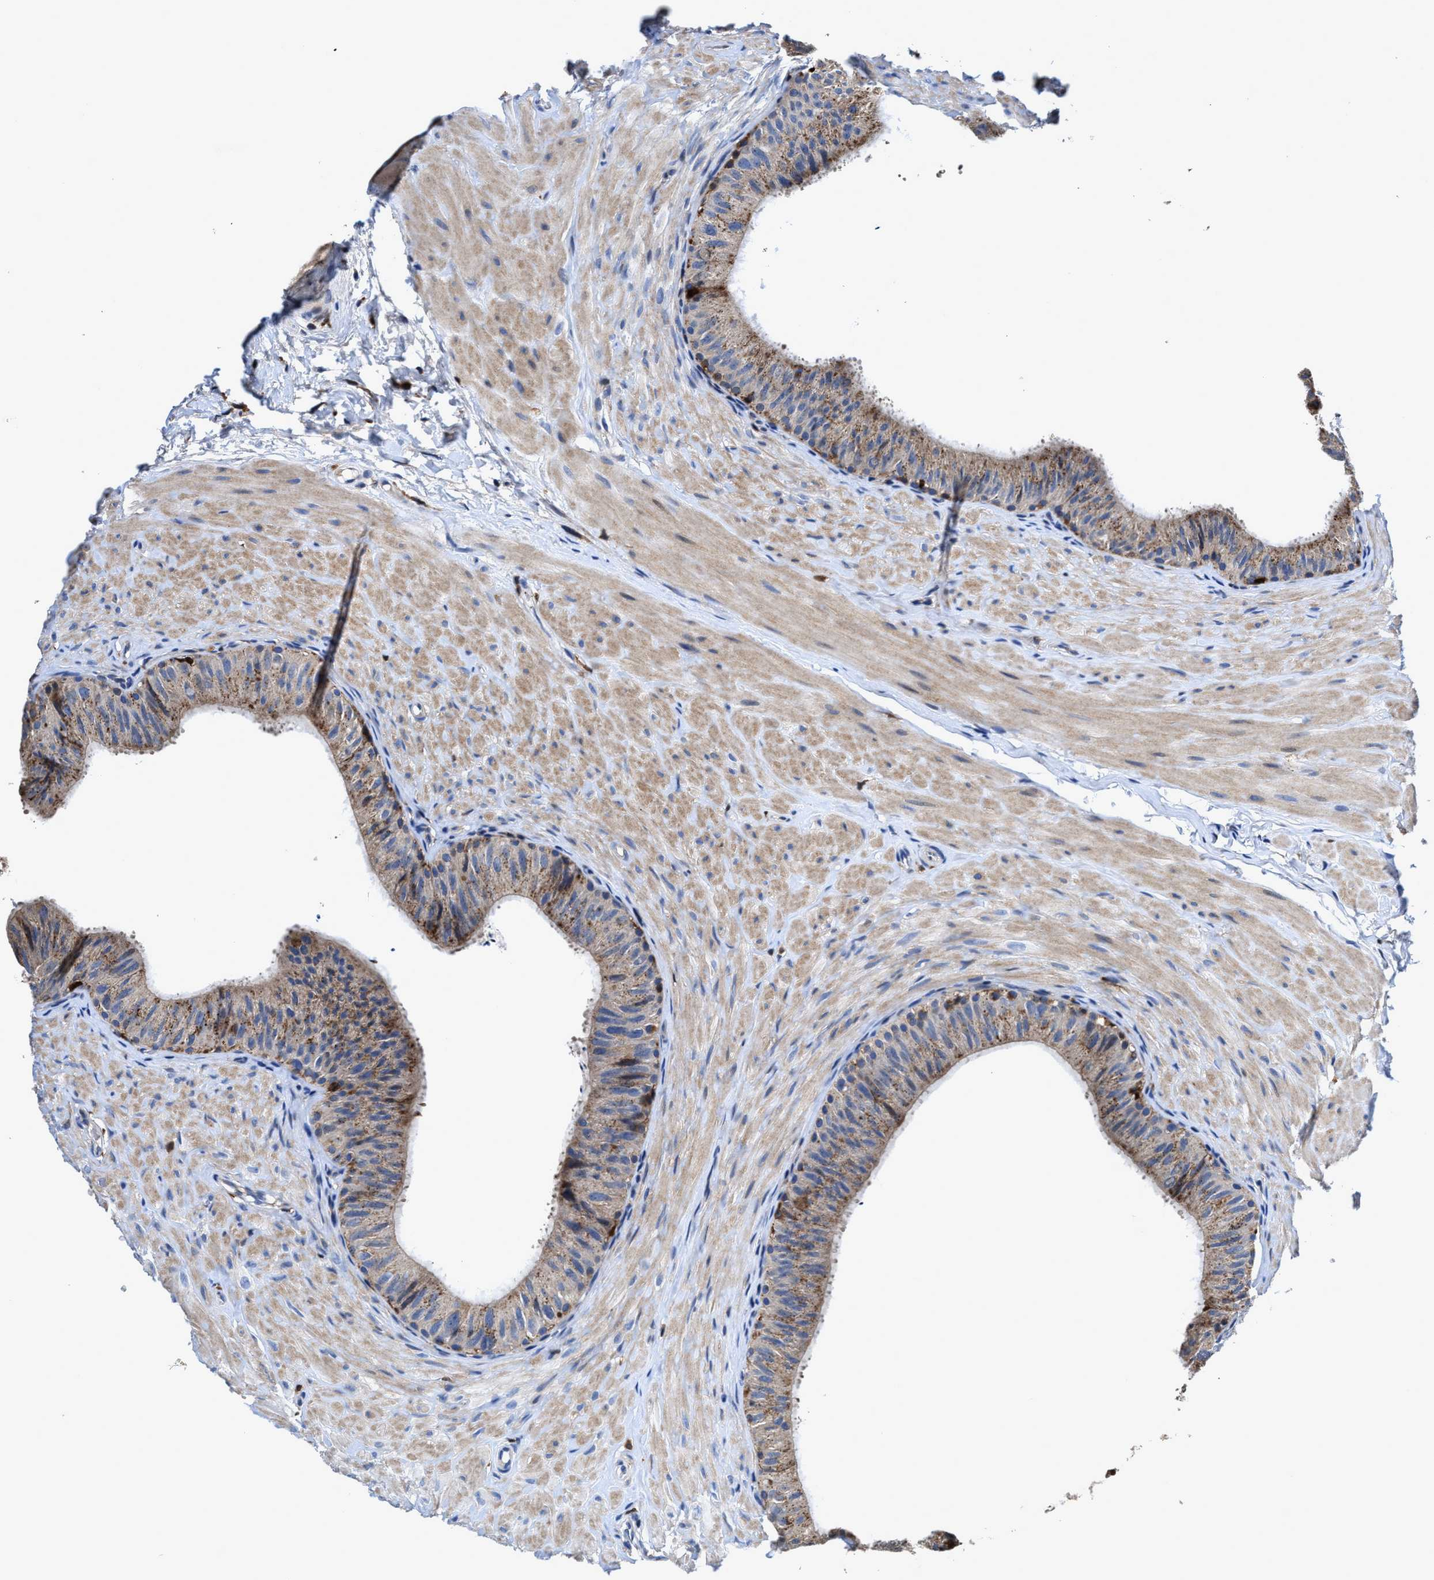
{"staining": {"intensity": "moderate", "quantity": ">75%", "location": "cytoplasmic/membranous"}, "tissue": "epididymis", "cell_type": "Glandular cells", "image_type": "normal", "snomed": [{"axis": "morphology", "description": "Normal tissue, NOS"}, {"axis": "topography", "description": "Epididymis"}], "caption": "Immunohistochemistry (IHC) of normal epididymis demonstrates medium levels of moderate cytoplasmic/membranous expression in approximately >75% of glandular cells. The staining is performed using DAB (3,3'-diaminobenzidine) brown chromogen to label protein expression. The nuclei are counter-stained blue using hematoxylin.", "gene": "RGS10", "patient": {"sex": "male", "age": 34}}